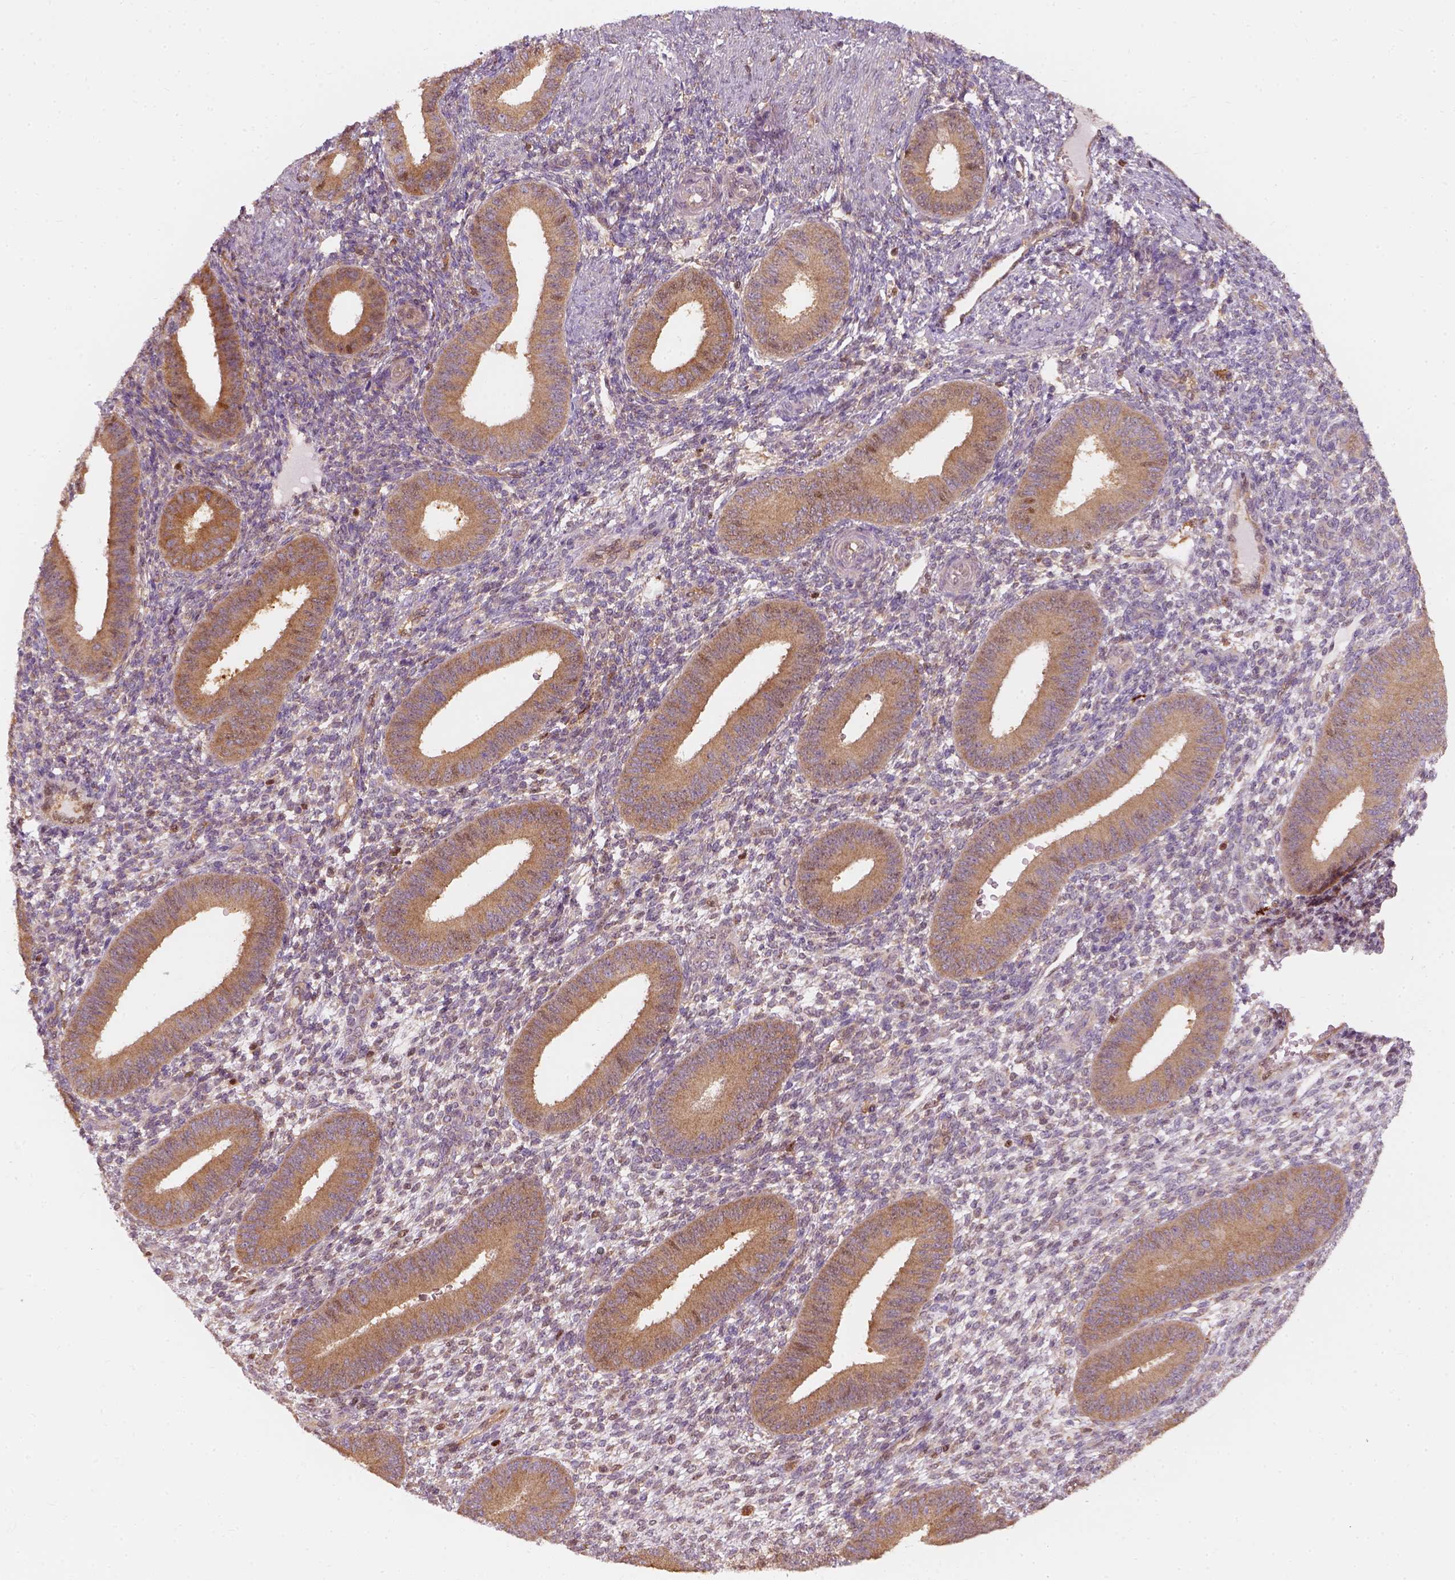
{"staining": {"intensity": "negative", "quantity": "none", "location": "none"}, "tissue": "endometrium", "cell_type": "Cells in endometrial stroma", "image_type": "normal", "snomed": [{"axis": "morphology", "description": "Normal tissue, NOS"}, {"axis": "topography", "description": "Endometrium"}], "caption": "Cells in endometrial stroma show no significant protein staining in unremarkable endometrium.", "gene": "SQSTM1", "patient": {"sex": "female", "age": 39}}